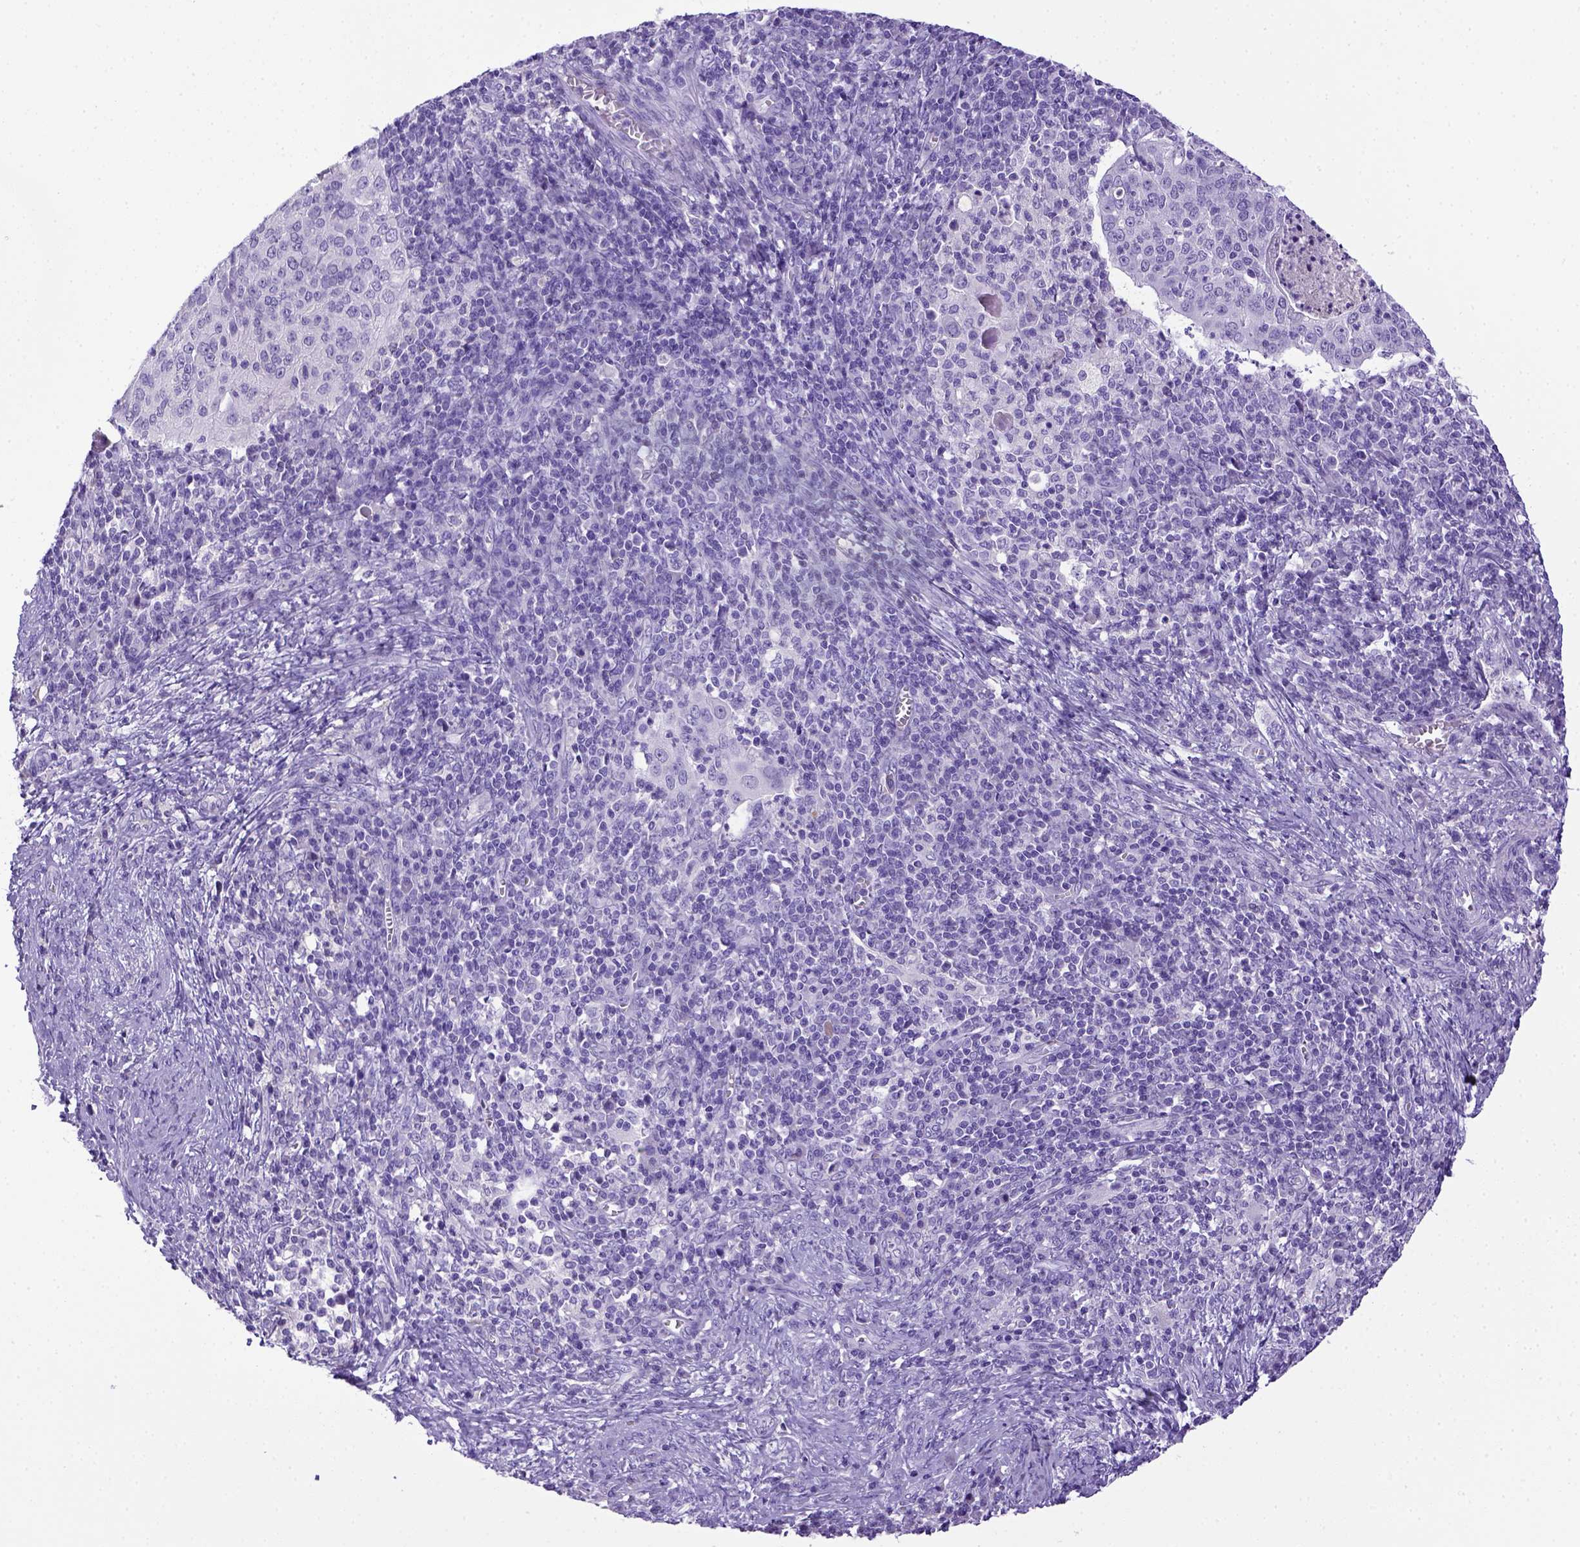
{"staining": {"intensity": "negative", "quantity": "none", "location": "none"}, "tissue": "cervical cancer", "cell_type": "Tumor cells", "image_type": "cancer", "snomed": [{"axis": "morphology", "description": "Squamous cell carcinoma, NOS"}, {"axis": "topography", "description": "Cervix"}], "caption": "High power microscopy histopathology image of an immunohistochemistry histopathology image of cervical squamous cell carcinoma, revealing no significant positivity in tumor cells.", "gene": "ITIH4", "patient": {"sex": "female", "age": 39}}